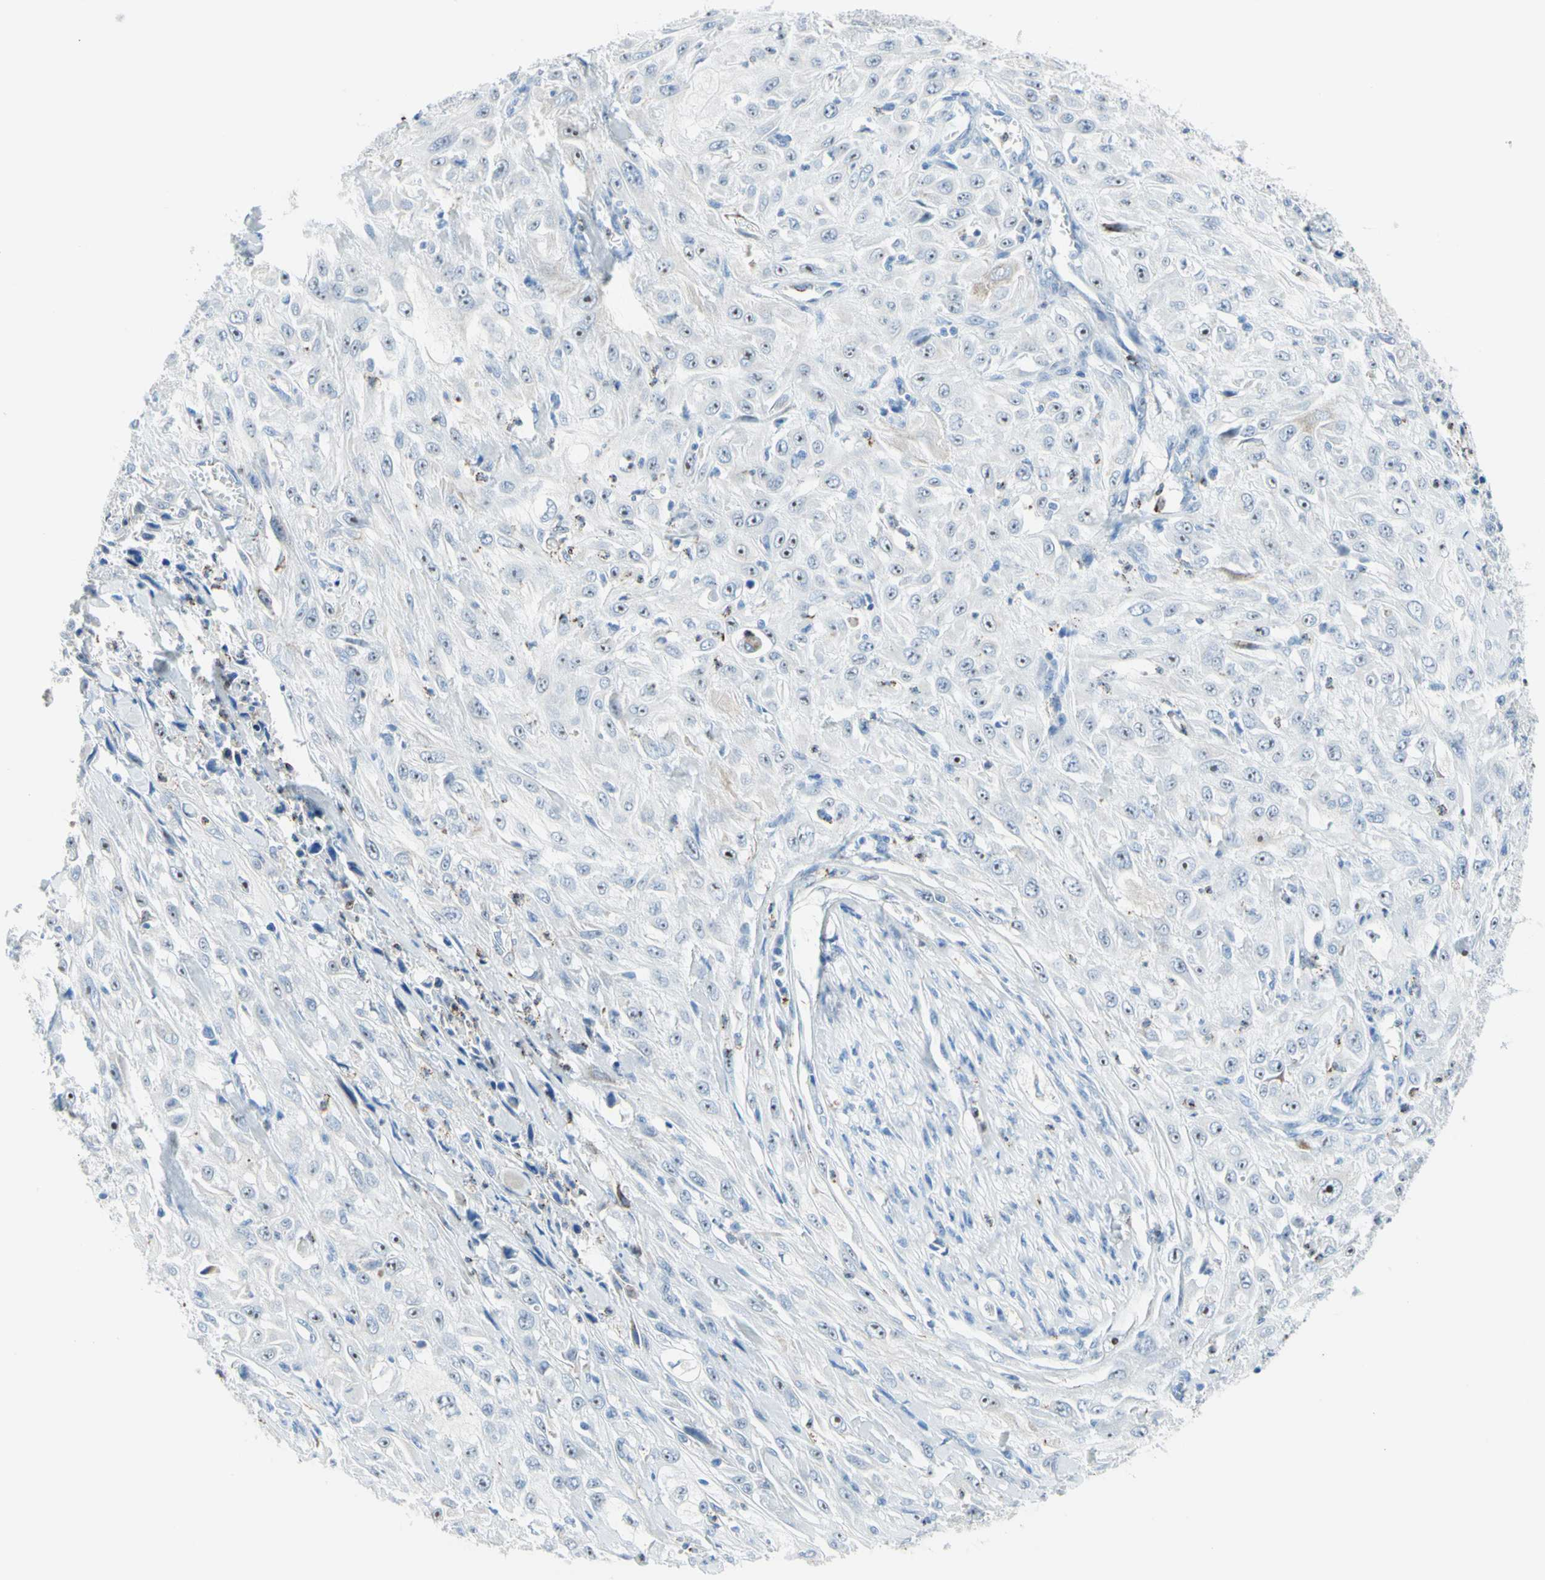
{"staining": {"intensity": "moderate", "quantity": "<25%", "location": "nuclear"}, "tissue": "skin cancer", "cell_type": "Tumor cells", "image_type": "cancer", "snomed": [{"axis": "morphology", "description": "Squamous cell carcinoma, NOS"}, {"axis": "morphology", "description": "Squamous cell carcinoma, metastatic, NOS"}, {"axis": "topography", "description": "Skin"}, {"axis": "topography", "description": "Lymph node"}], "caption": "Immunohistochemical staining of skin metastatic squamous cell carcinoma demonstrates low levels of moderate nuclear protein staining in about <25% of tumor cells.", "gene": "CYSLTR1", "patient": {"sex": "male", "age": 75}}